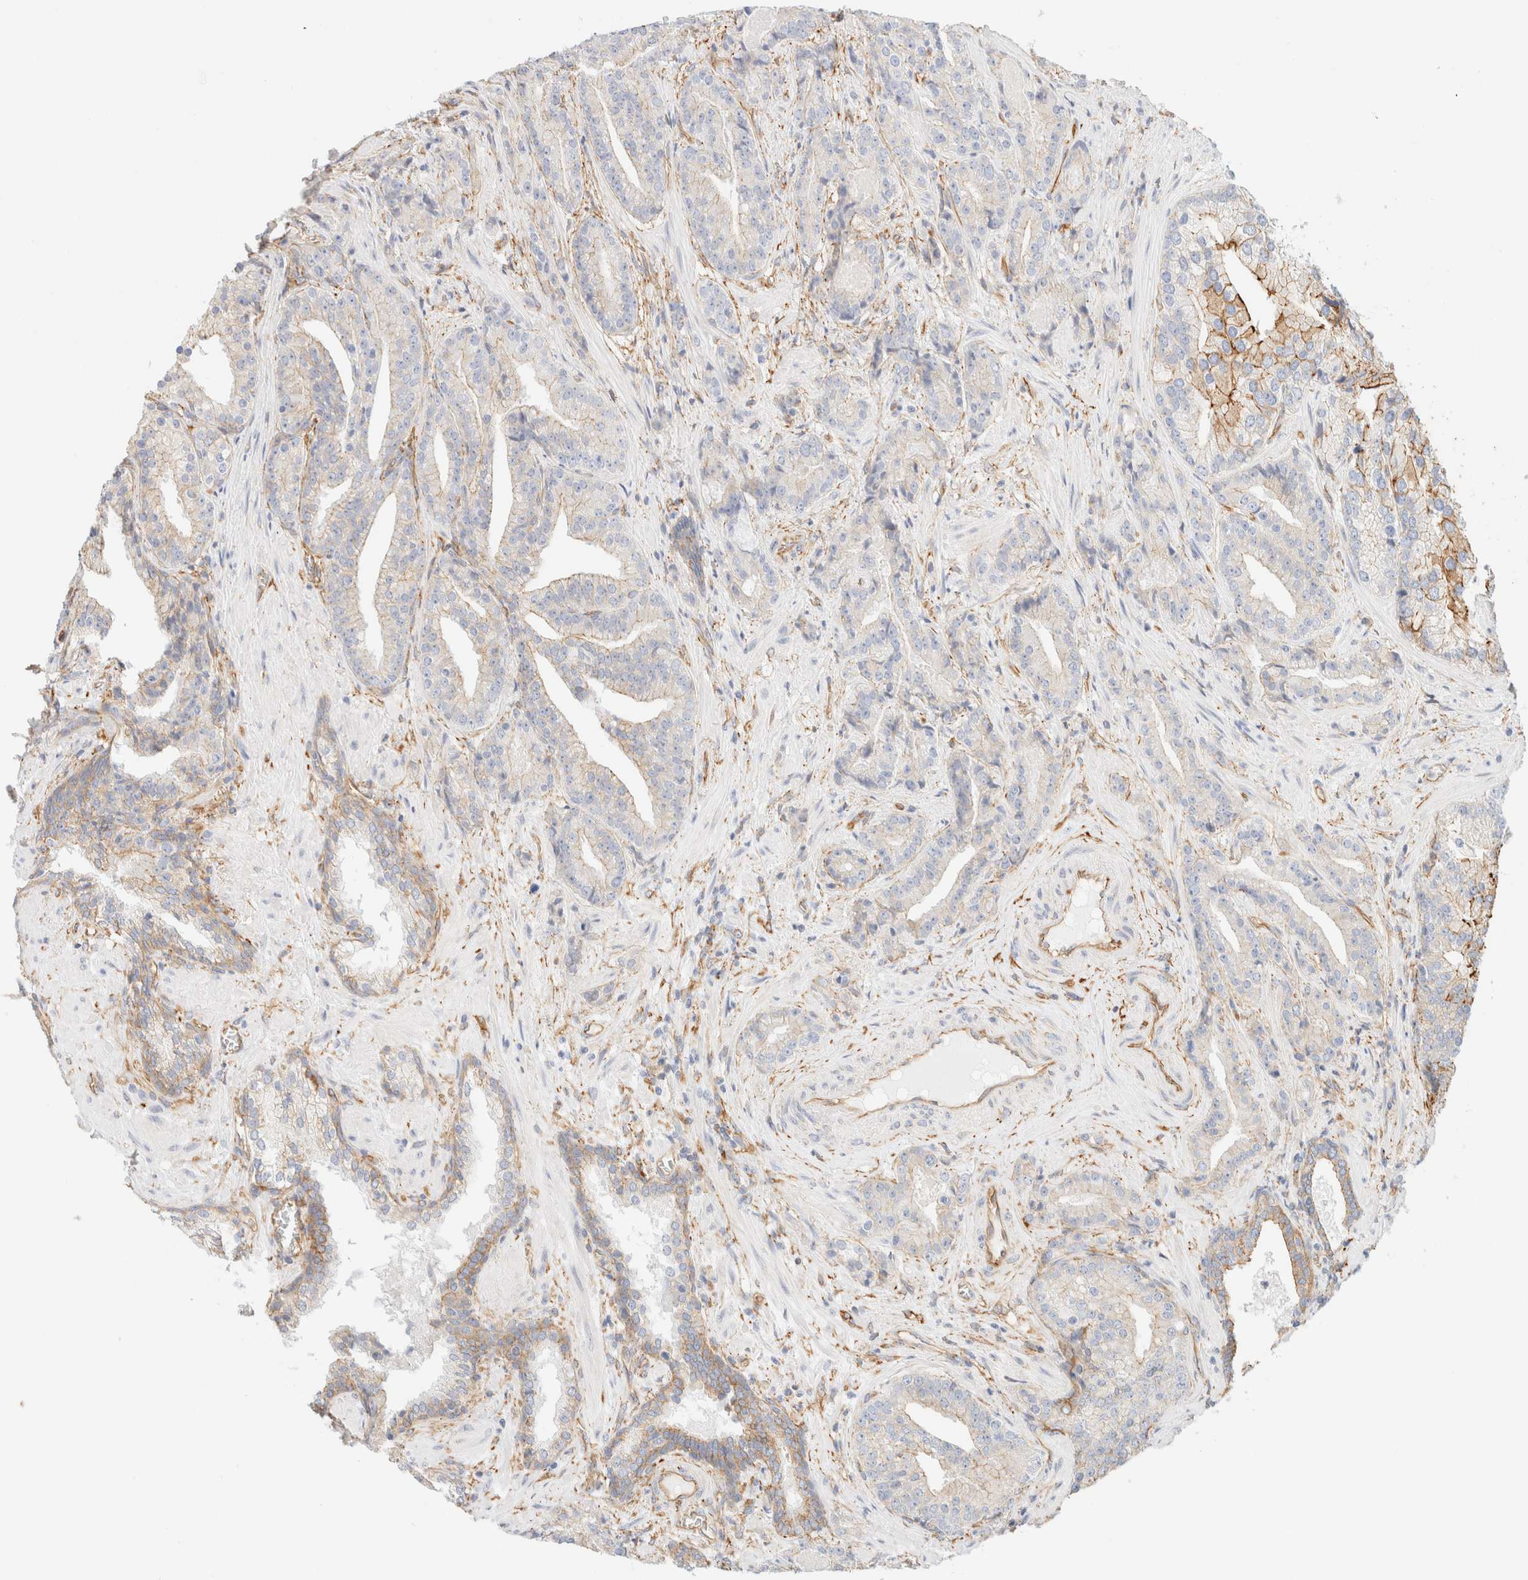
{"staining": {"intensity": "weak", "quantity": "25%-75%", "location": "cytoplasmic/membranous"}, "tissue": "prostate cancer", "cell_type": "Tumor cells", "image_type": "cancer", "snomed": [{"axis": "morphology", "description": "Adenocarcinoma, Low grade"}, {"axis": "topography", "description": "Prostate"}], "caption": "Weak cytoplasmic/membranous protein expression is appreciated in about 25%-75% of tumor cells in prostate cancer (low-grade adenocarcinoma).", "gene": "CYB5R4", "patient": {"sex": "male", "age": 67}}